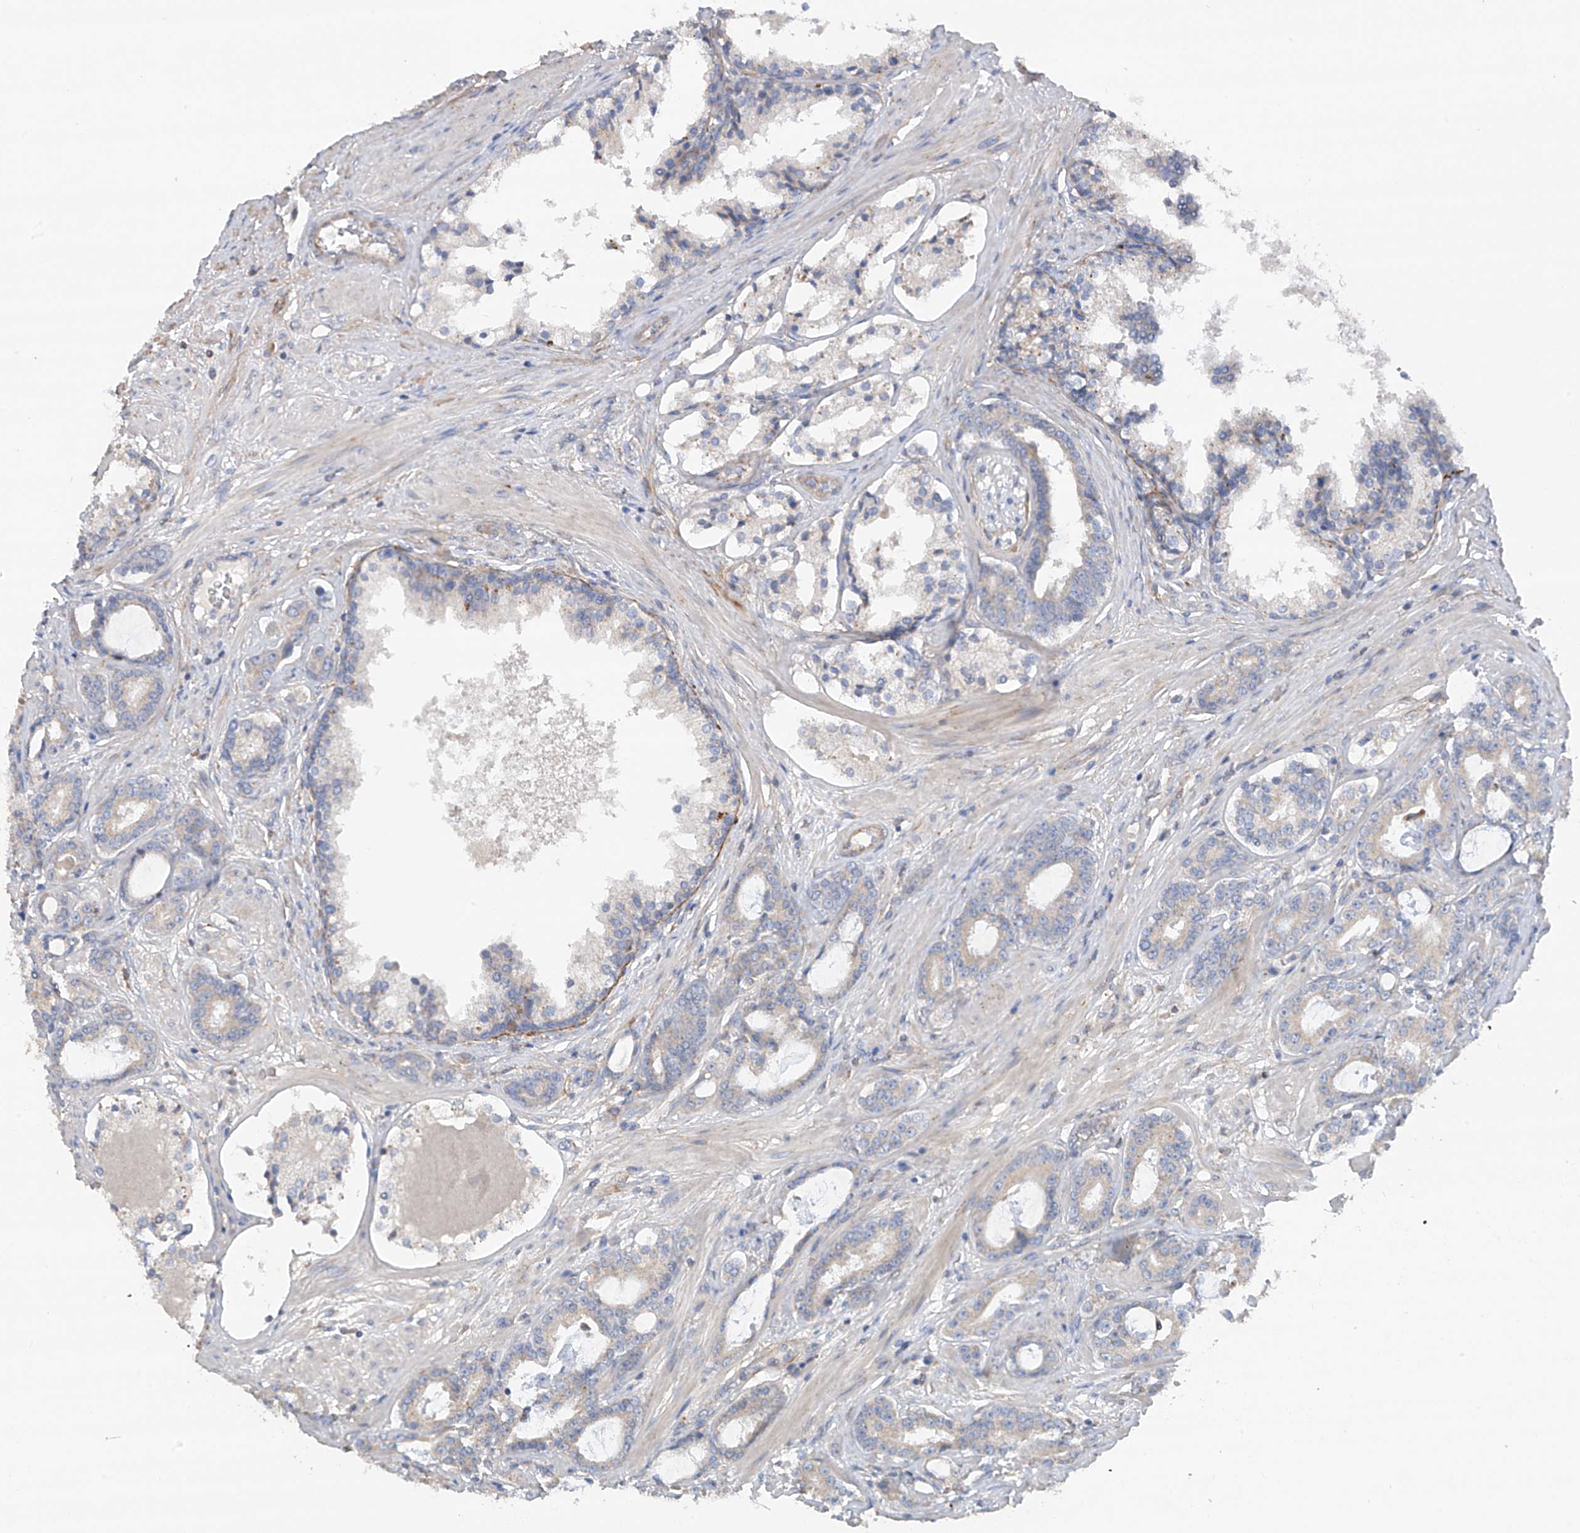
{"staining": {"intensity": "negative", "quantity": "none", "location": "none"}, "tissue": "prostate cancer", "cell_type": "Tumor cells", "image_type": "cancer", "snomed": [{"axis": "morphology", "description": "Adenocarcinoma, High grade"}, {"axis": "topography", "description": "Prostate"}], "caption": "Protein analysis of prostate cancer (high-grade adenocarcinoma) displays no significant expression in tumor cells. The staining is performed using DAB brown chromogen with nuclei counter-stained in using hematoxylin.", "gene": "GALNTL6", "patient": {"sex": "male", "age": 58}}